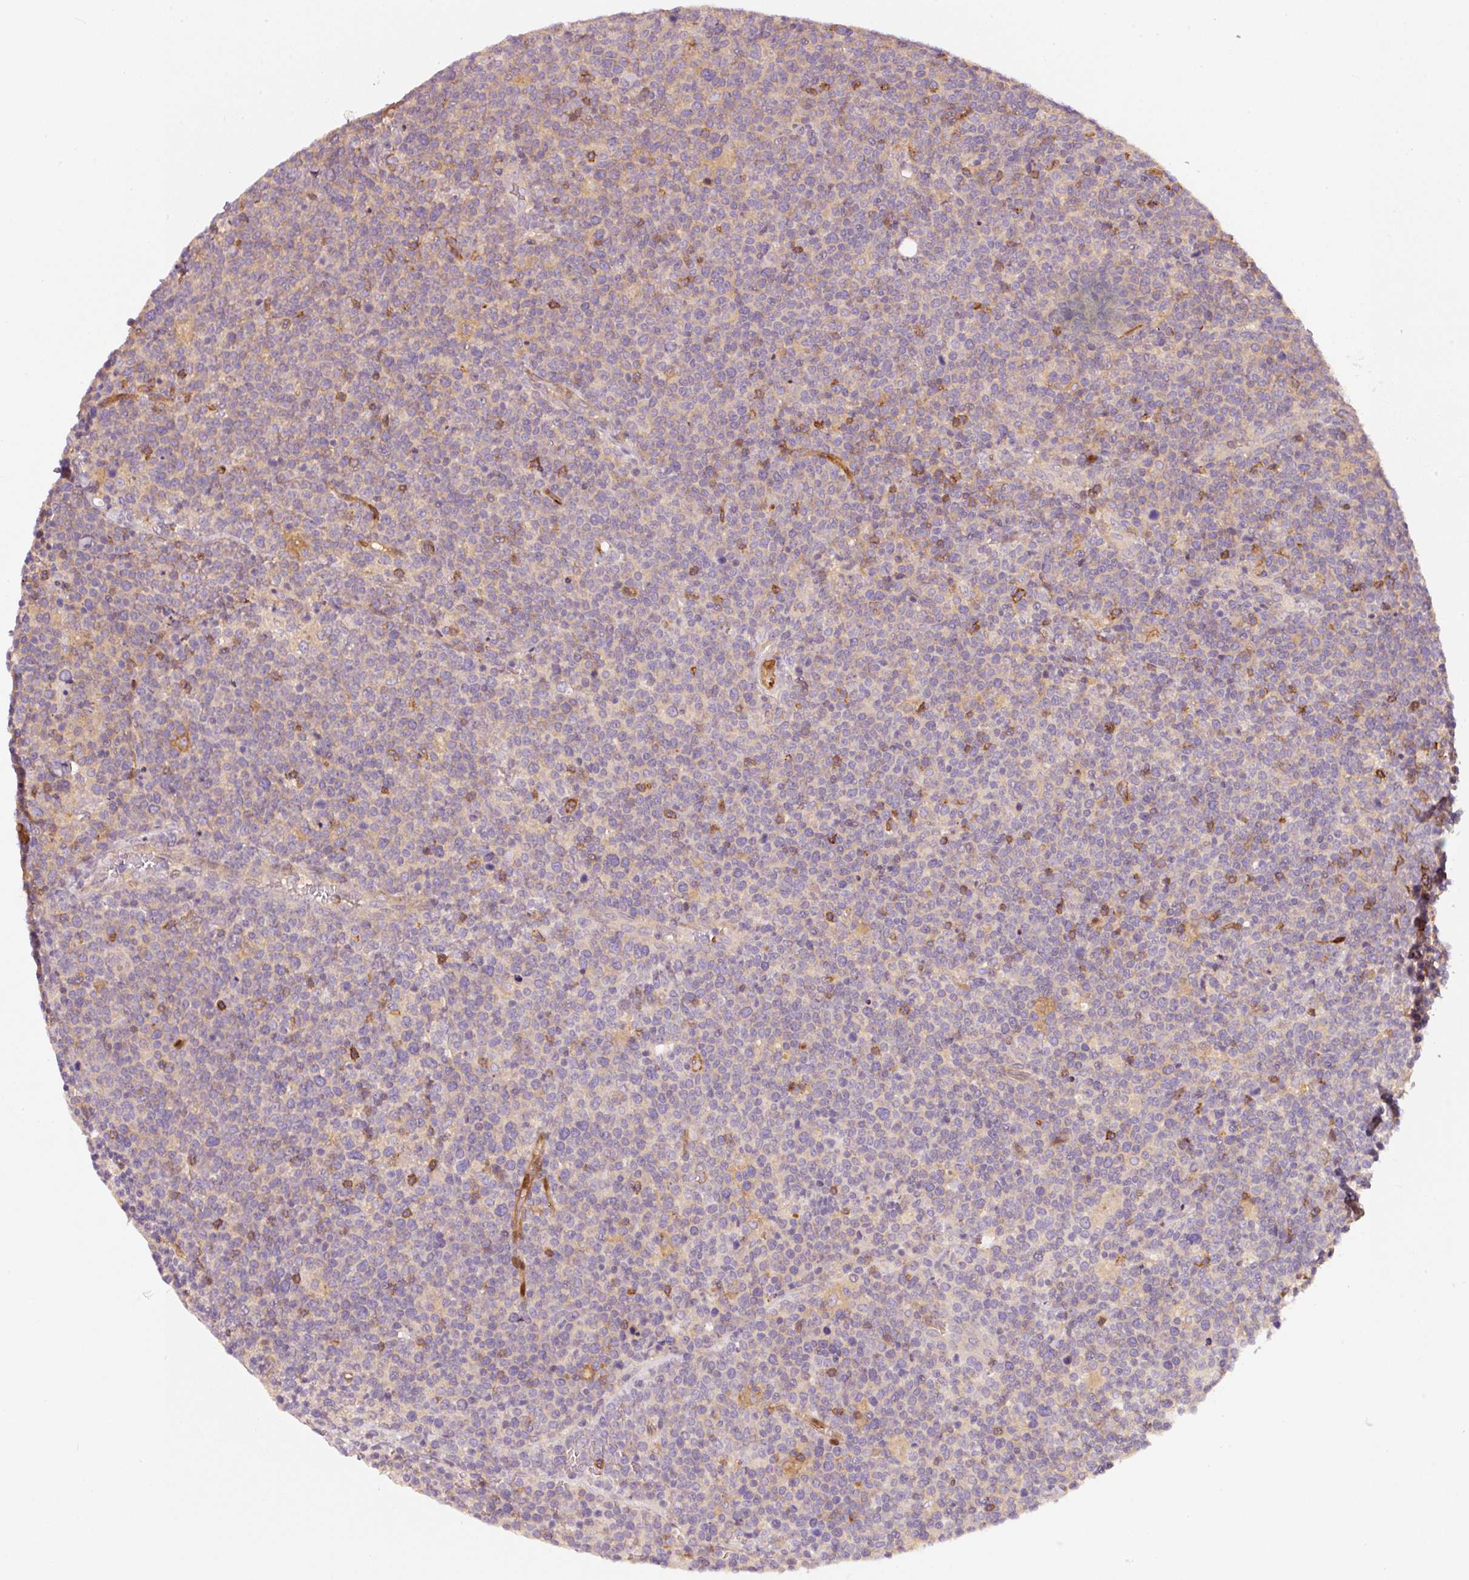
{"staining": {"intensity": "negative", "quantity": "none", "location": "none"}, "tissue": "lymphoma", "cell_type": "Tumor cells", "image_type": "cancer", "snomed": [{"axis": "morphology", "description": "Malignant lymphoma, non-Hodgkin's type, High grade"}, {"axis": "topography", "description": "Lymph node"}], "caption": "There is no significant staining in tumor cells of lymphoma. Brightfield microscopy of immunohistochemistry stained with DAB (3,3'-diaminobenzidine) (brown) and hematoxylin (blue), captured at high magnification.", "gene": "IQGAP2", "patient": {"sex": "male", "age": 61}}